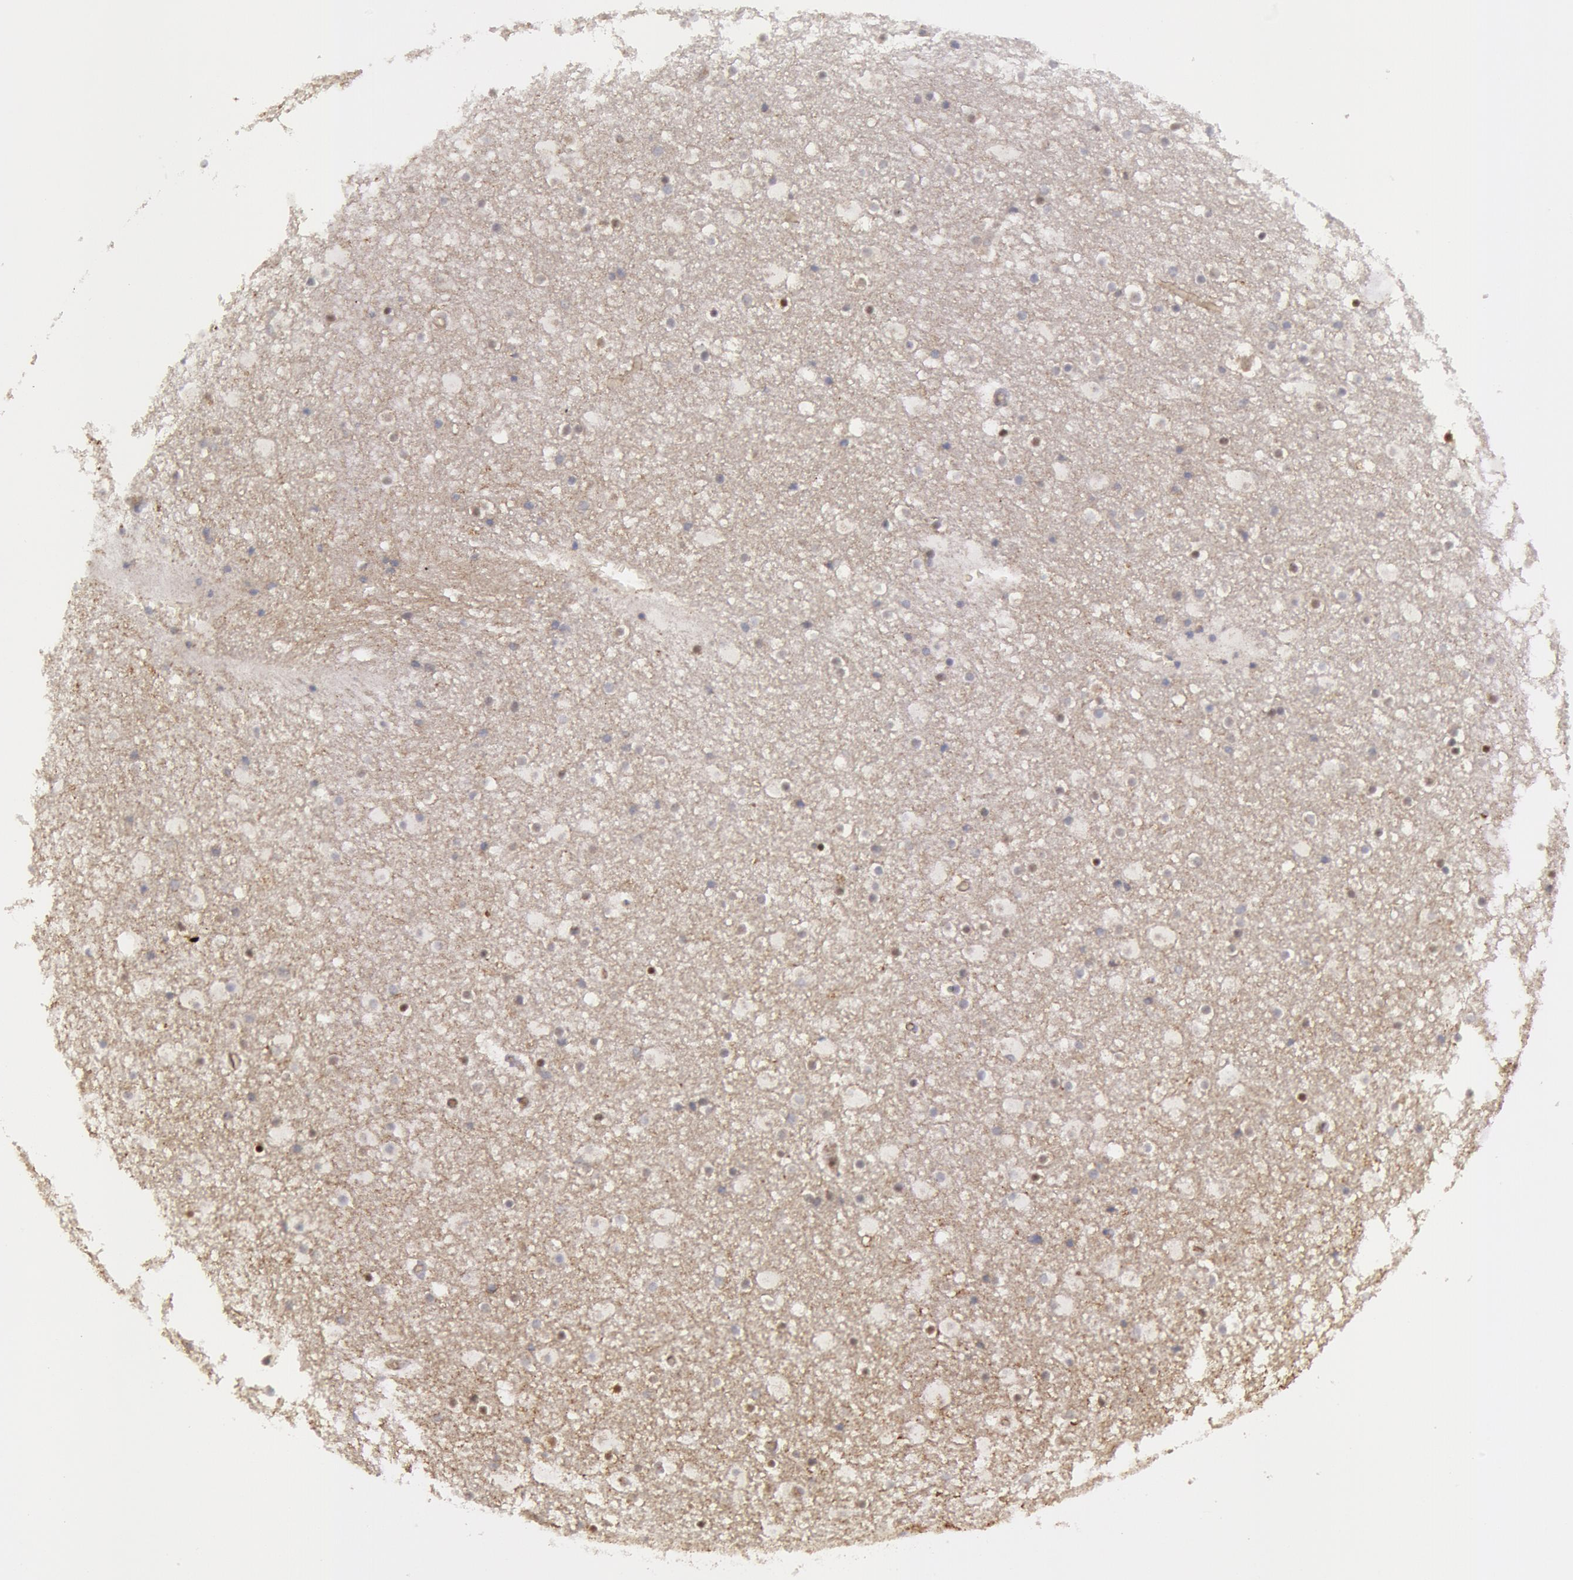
{"staining": {"intensity": "negative", "quantity": "none", "location": "none"}, "tissue": "caudate", "cell_type": "Glial cells", "image_type": "normal", "snomed": [{"axis": "morphology", "description": "Normal tissue, NOS"}, {"axis": "topography", "description": "Lateral ventricle wall"}], "caption": "Immunohistochemical staining of normal caudate demonstrates no significant staining in glial cells.", "gene": "ERBB2", "patient": {"sex": "male", "age": 45}}